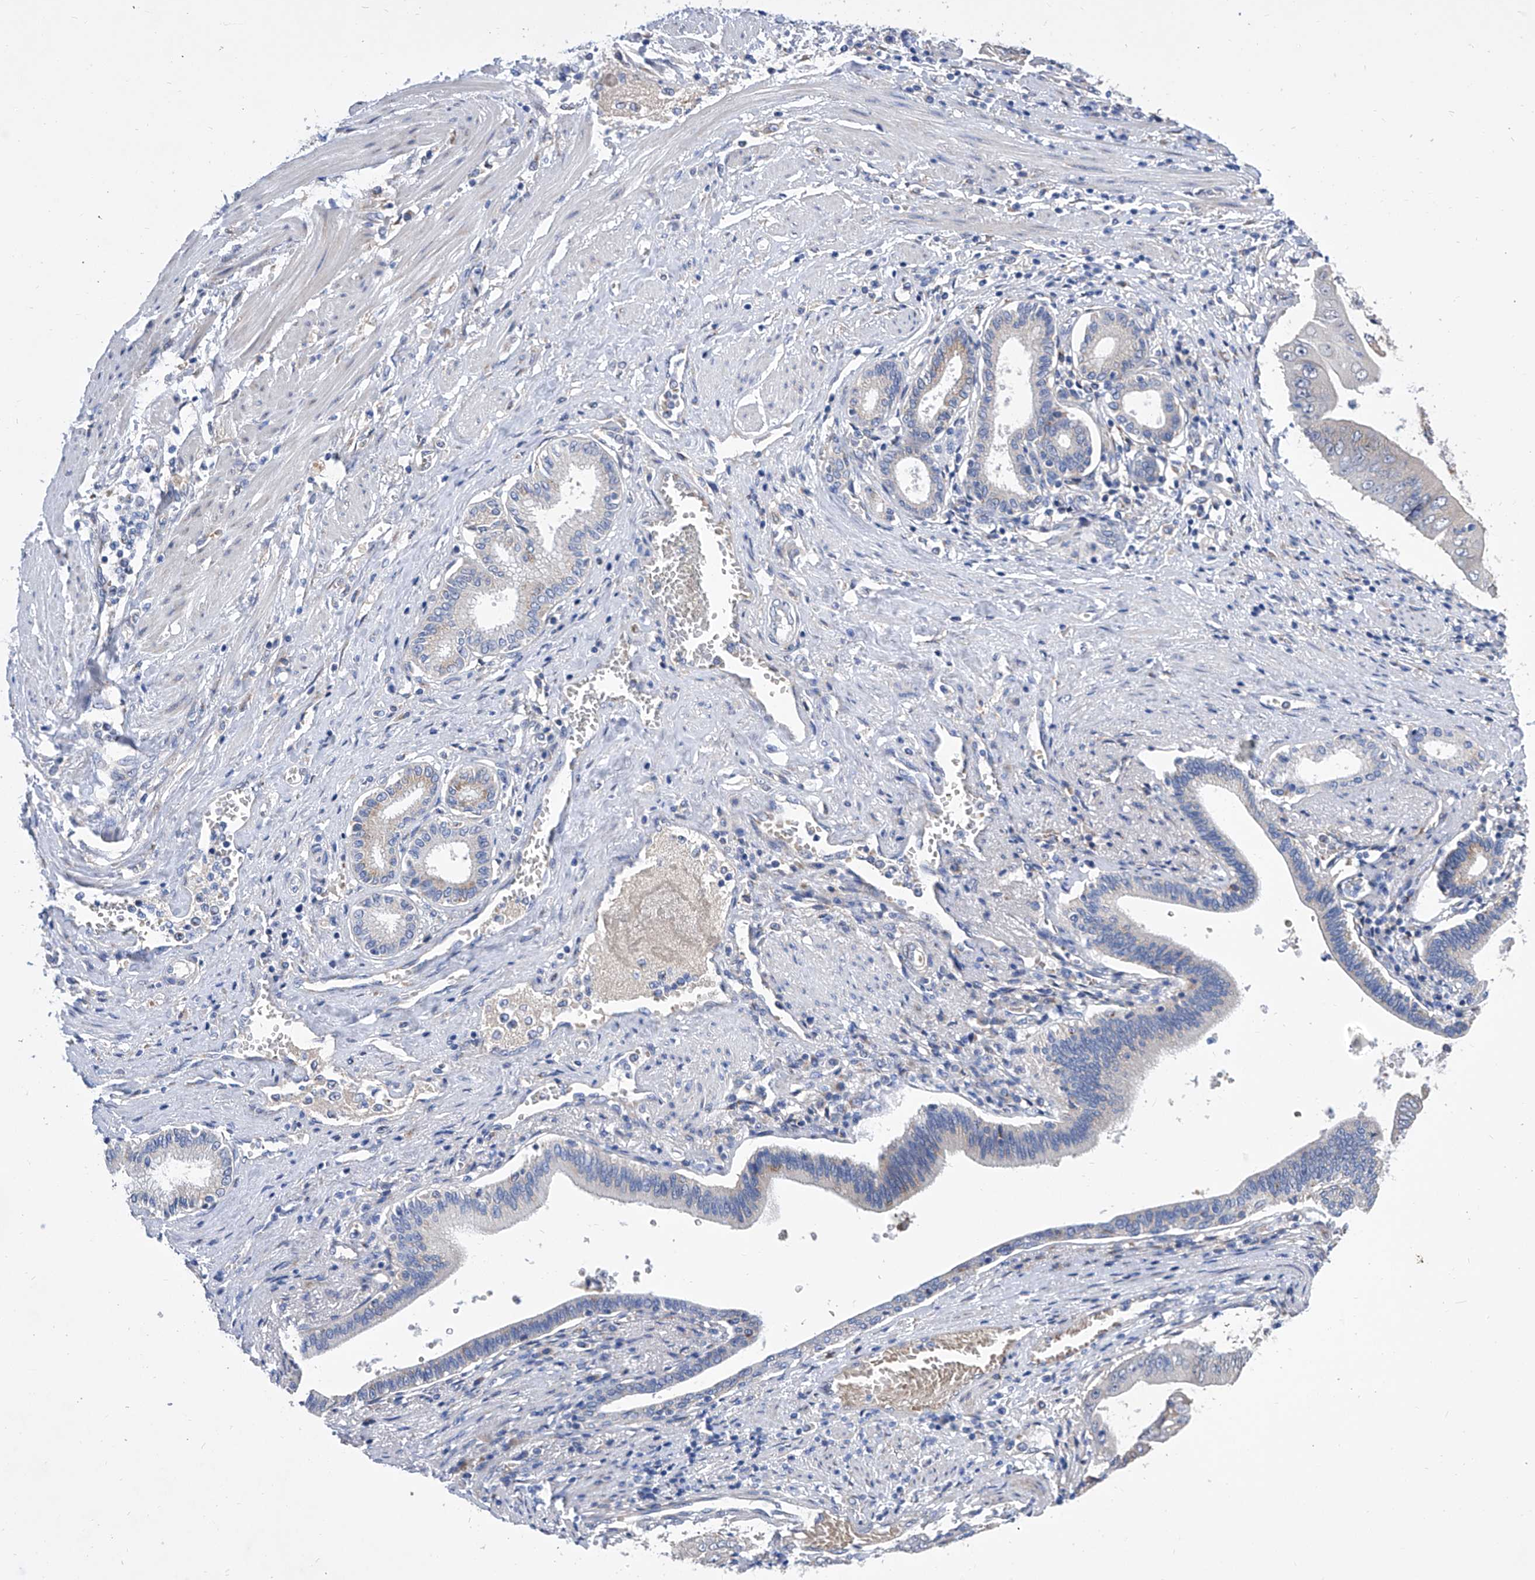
{"staining": {"intensity": "negative", "quantity": "none", "location": "none"}, "tissue": "pancreatic cancer", "cell_type": "Tumor cells", "image_type": "cancer", "snomed": [{"axis": "morphology", "description": "Adenocarcinoma, NOS"}, {"axis": "topography", "description": "Pancreas"}], "caption": "Tumor cells show no significant protein expression in pancreatic cancer.", "gene": "TJAP1", "patient": {"sex": "female", "age": 77}}